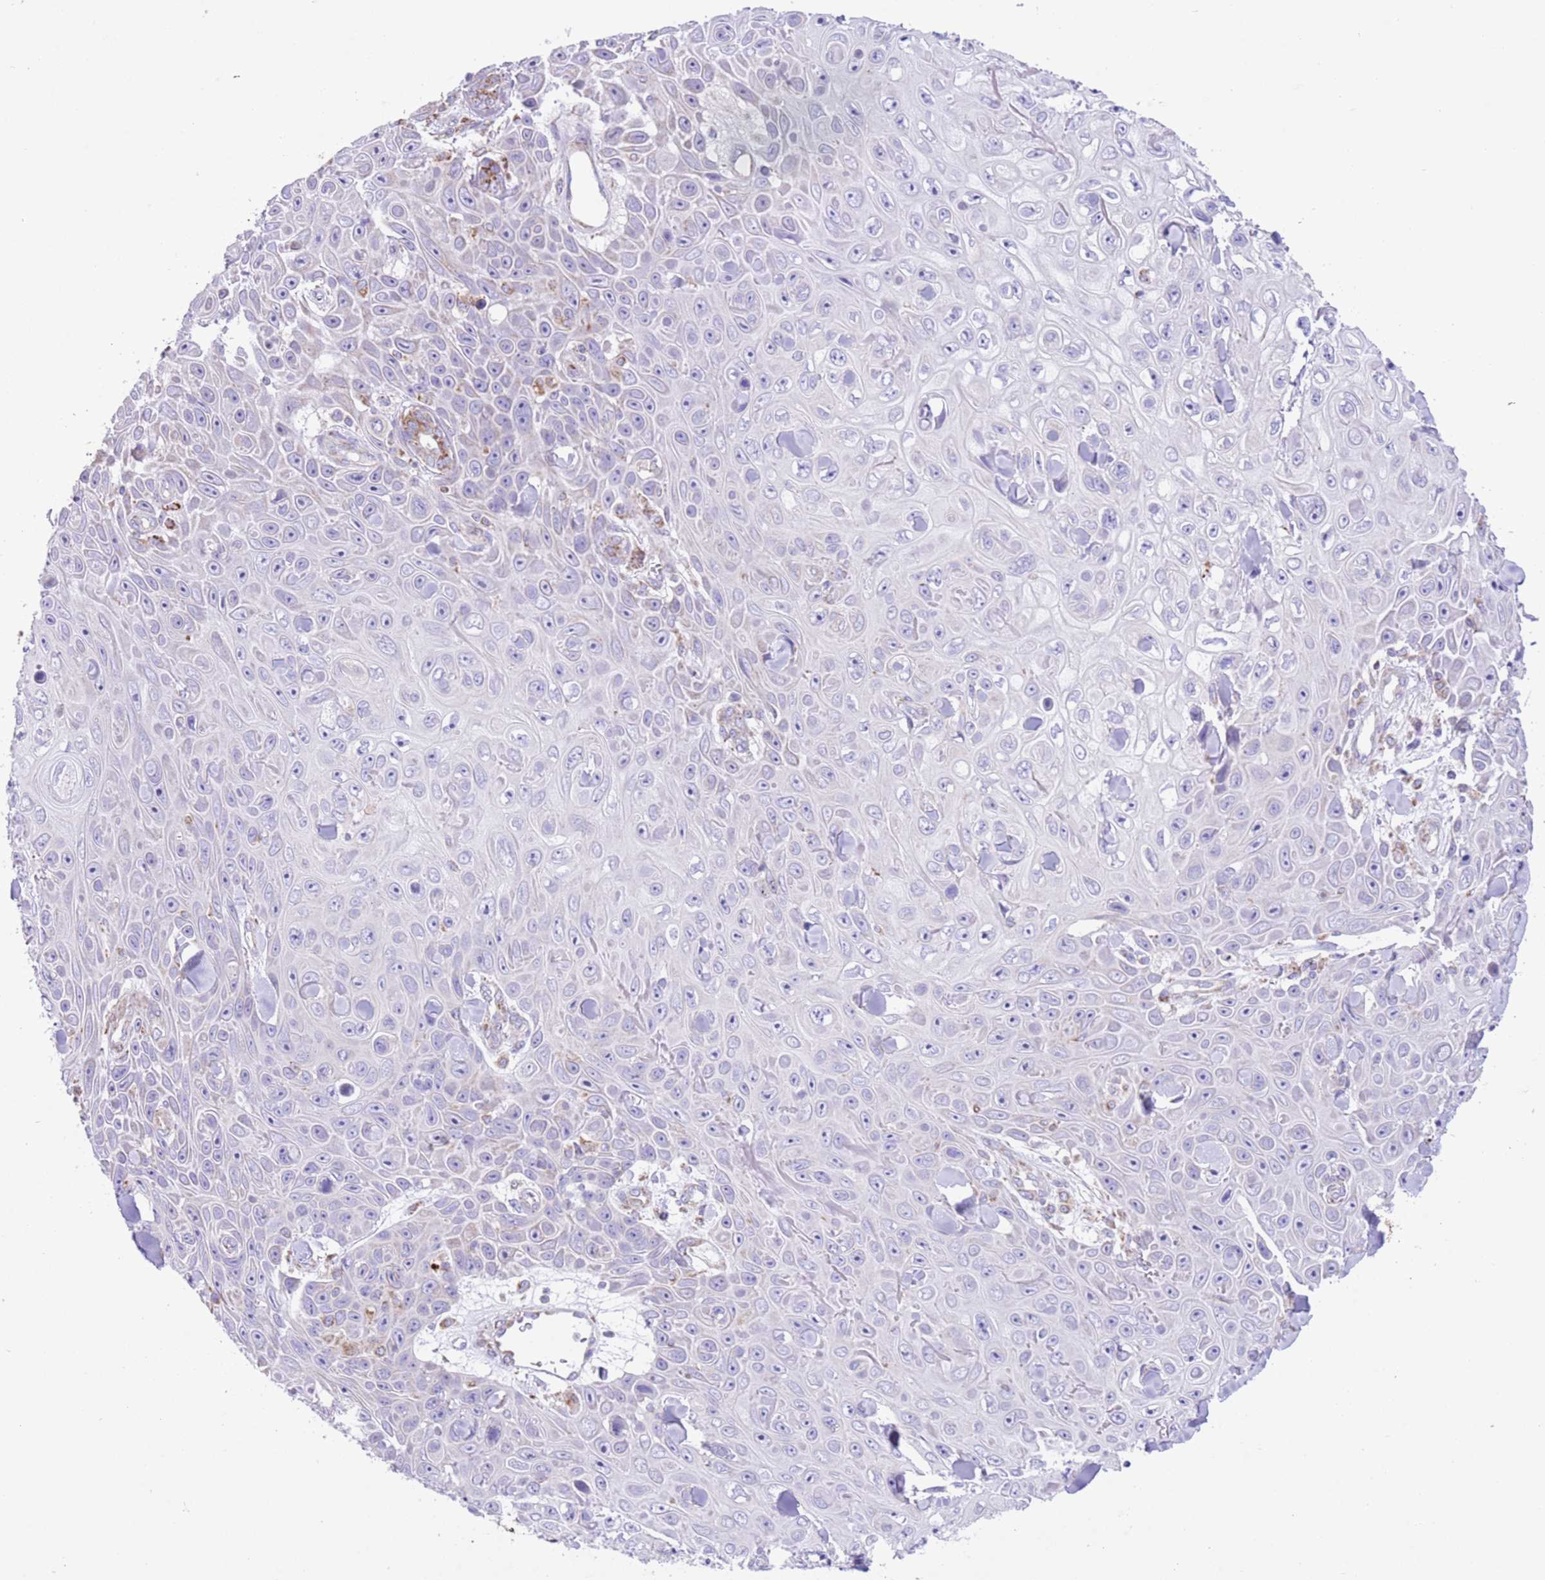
{"staining": {"intensity": "negative", "quantity": "none", "location": "none"}, "tissue": "skin cancer", "cell_type": "Tumor cells", "image_type": "cancer", "snomed": [{"axis": "morphology", "description": "Squamous cell carcinoma, NOS"}, {"axis": "topography", "description": "Skin"}], "caption": "Squamous cell carcinoma (skin) stained for a protein using IHC shows no staining tumor cells.", "gene": "SS18L2", "patient": {"sex": "male", "age": 82}}